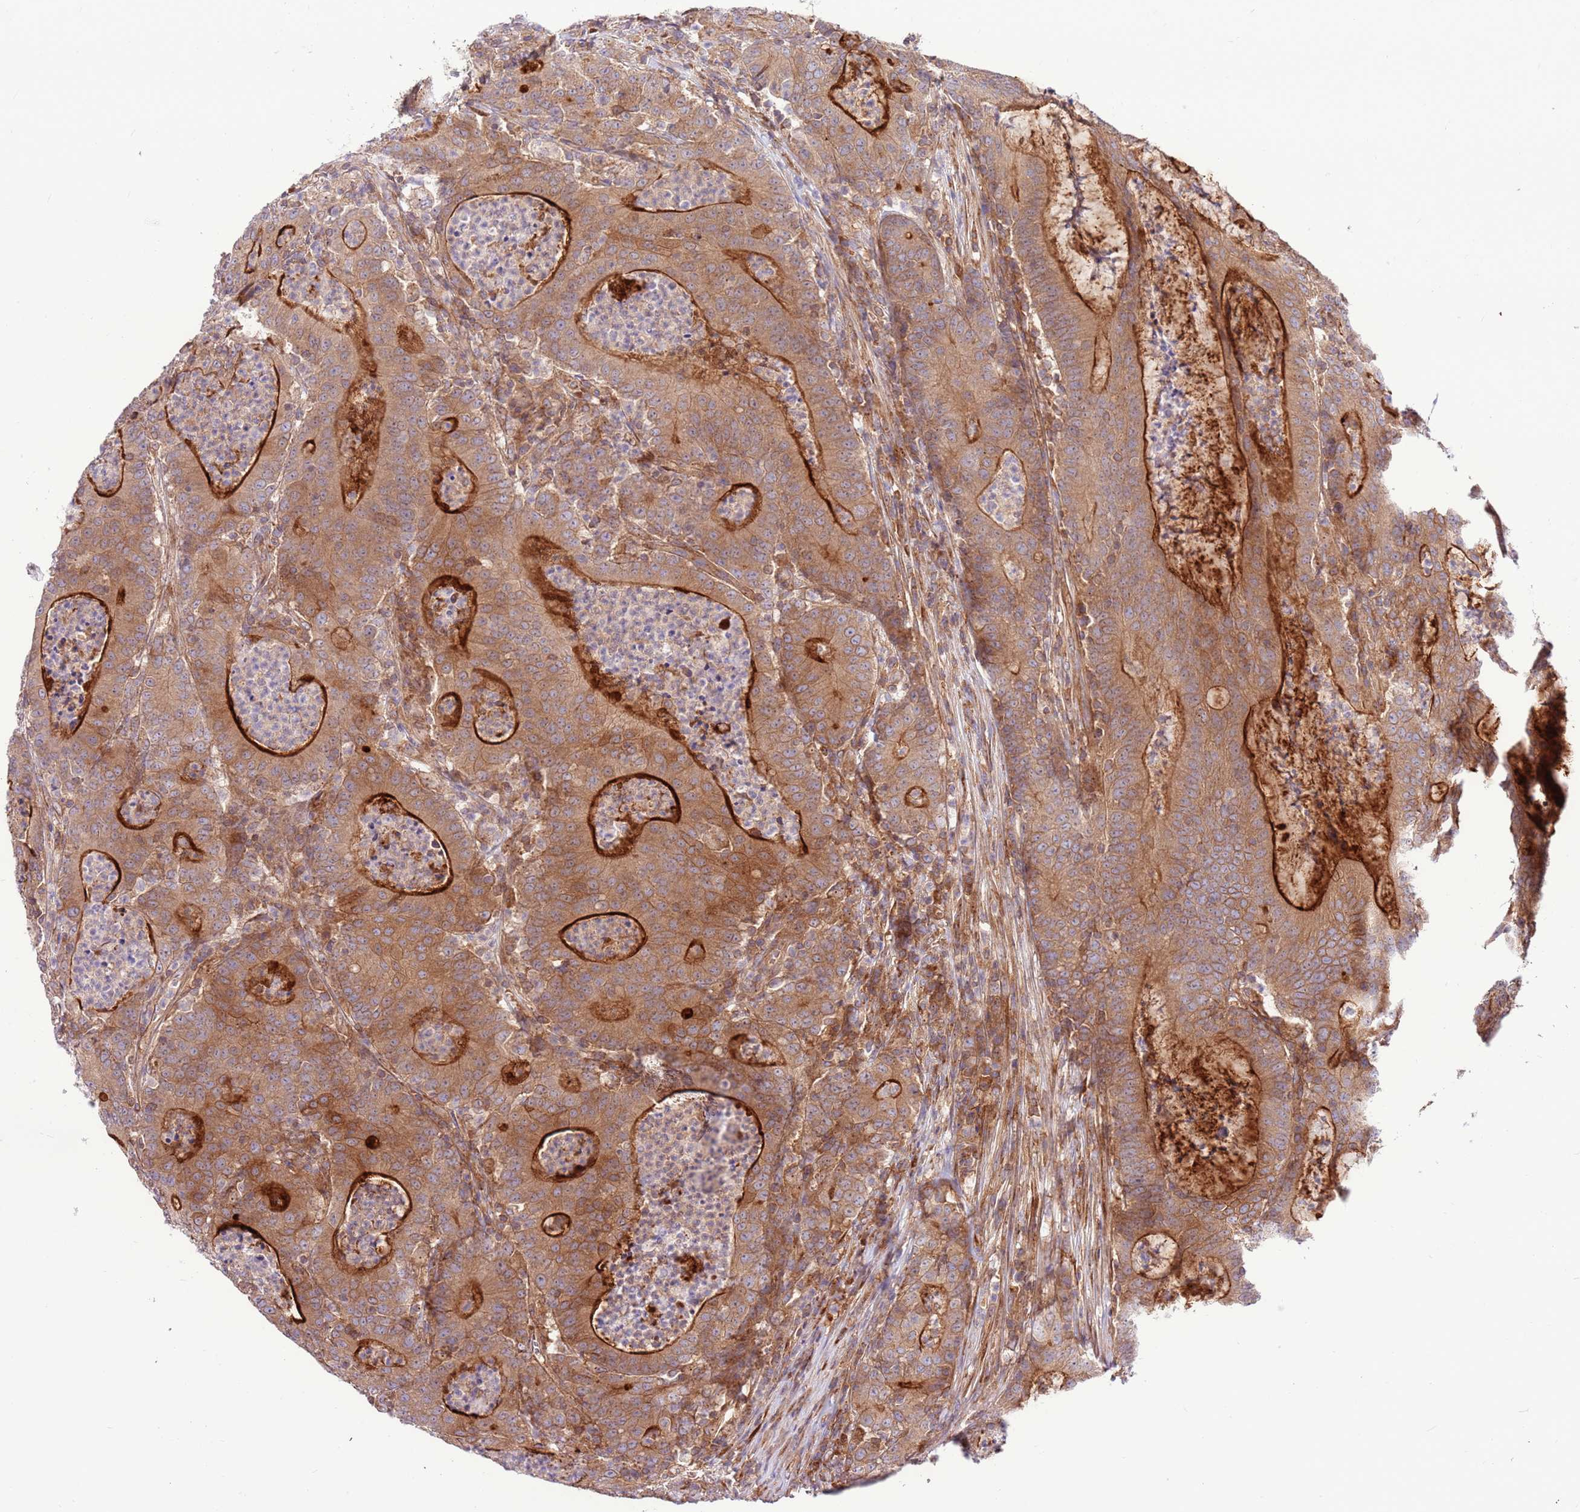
{"staining": {"intensity": "strong", "quantity": "25%-75%", "location": "cytoplasmic/membranous"}, "tissue": "colorectal cancer", "cell_type": "Tumor cells", "image_type": "cancer", "snomed": [{"axis": "morphology", "description": "Adenocarcinoma, NOS"}, {"axis": "topography", "description": "Colon"}], "caption": "An immunohistochemistry micrograph of neoplastic tissue is shown. Protein staining in brown highlights strong cytoplasmic/membranous positivity in adenocarcinoma (colorectal) within tumor cells.", "gene": "DDX19B", "patient": {"sex": "male", "age": 83}}